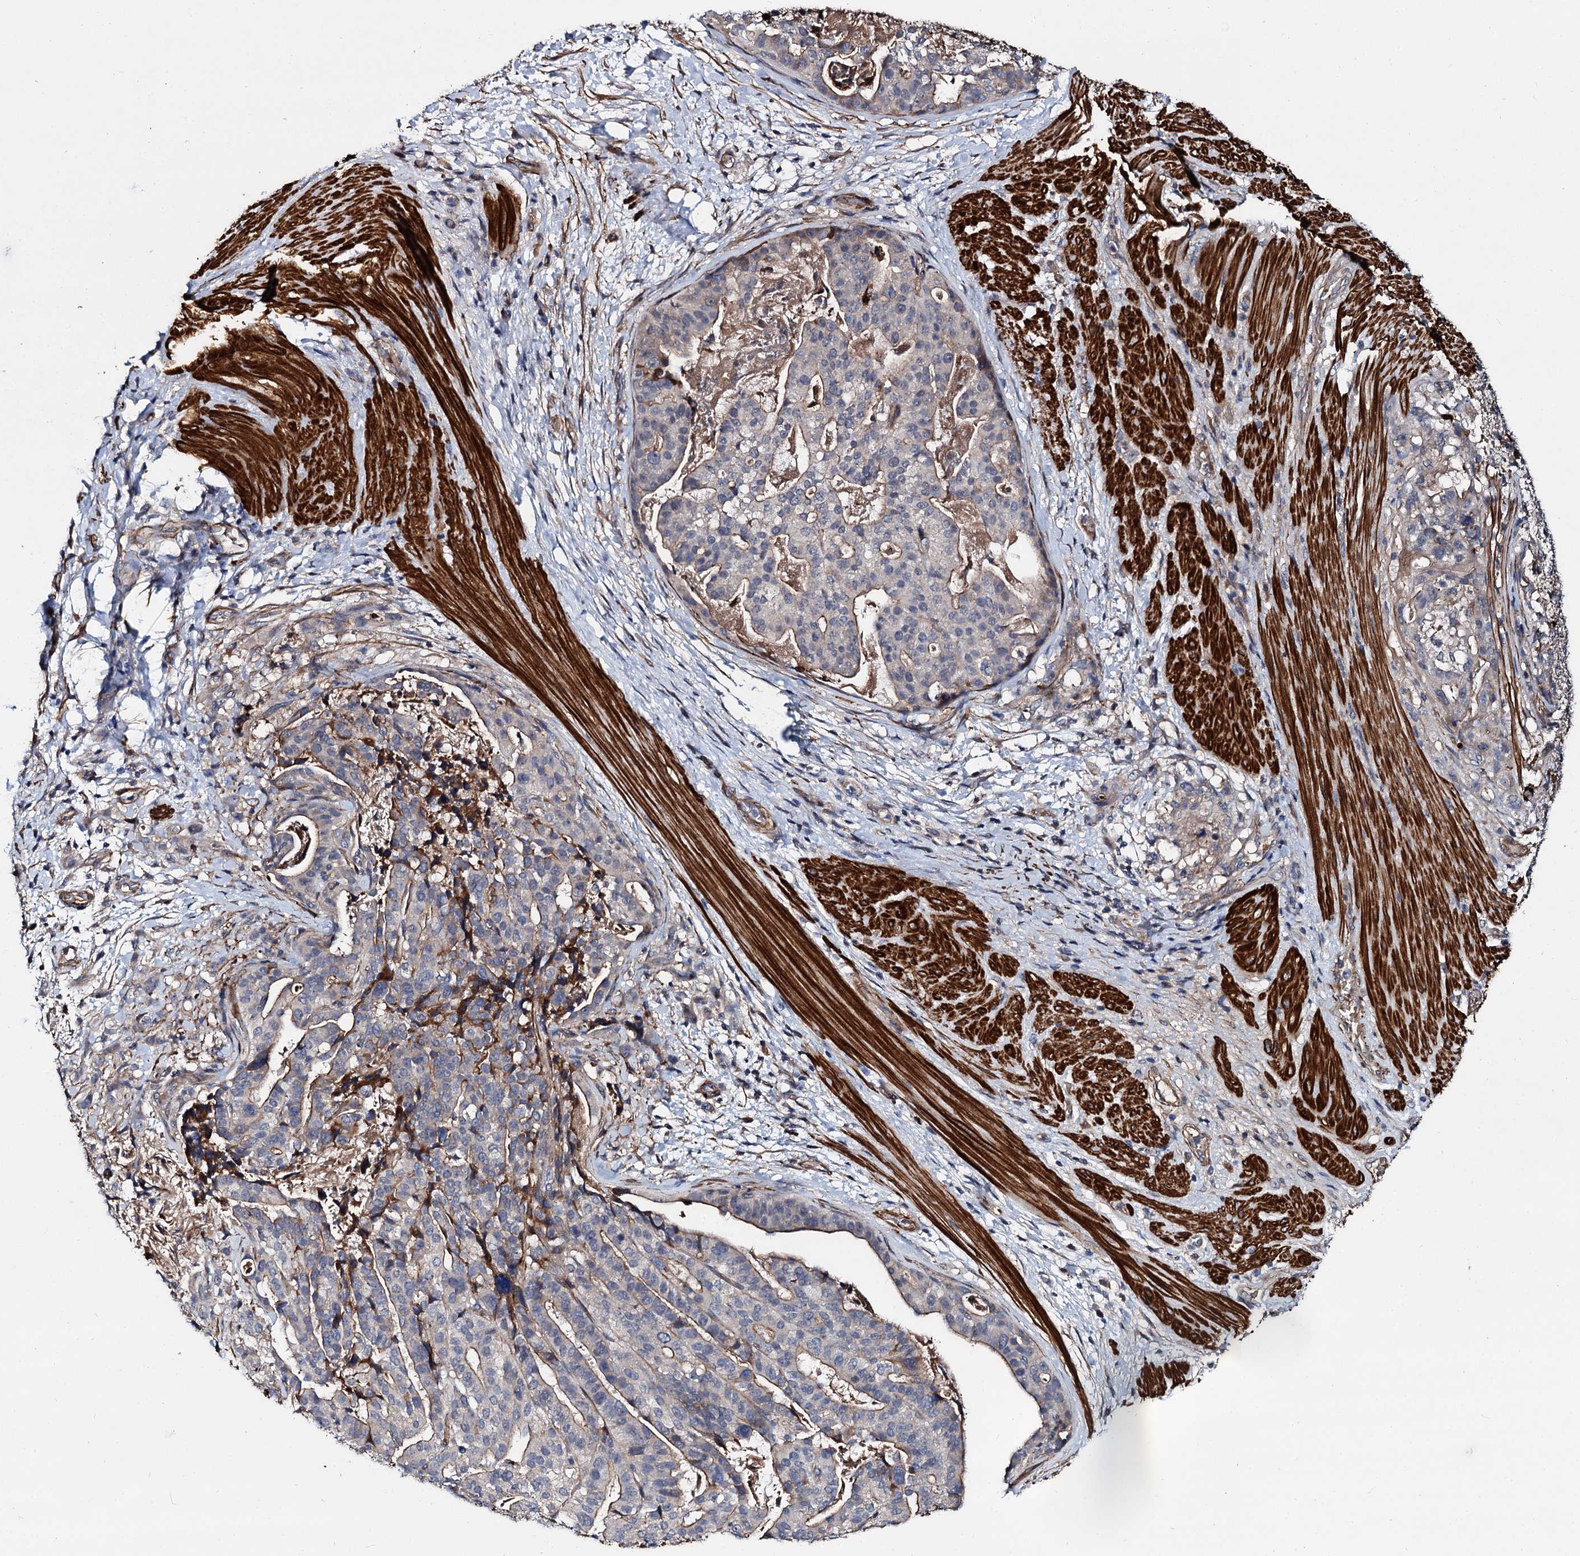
{"staining": {"intensity": "weak", "quantity": "<25%", "location": "cytoplasmic/membranous"}, "tissue": "stomach cancer", "cell_type": "Tumor cells", "image_type": "cancer", "snomed": [{"axis": "morphology", "description": "Adenocarcinoma, NOS"}, {"axis": "topography", "description": "Stomach"}], "caption": "Stomach cancer was stained to show a protein in brown. There is no significant staining in tumor cells. Brightfield microscopy of immunohistochemistry (IHC) stained with DAB (3,3'-diaminobenzidine) (brown) and hematoxylin (blue), captured at high magnification.", "gene": "ISM2", "patient": {"sex": "male", "age": 48}}